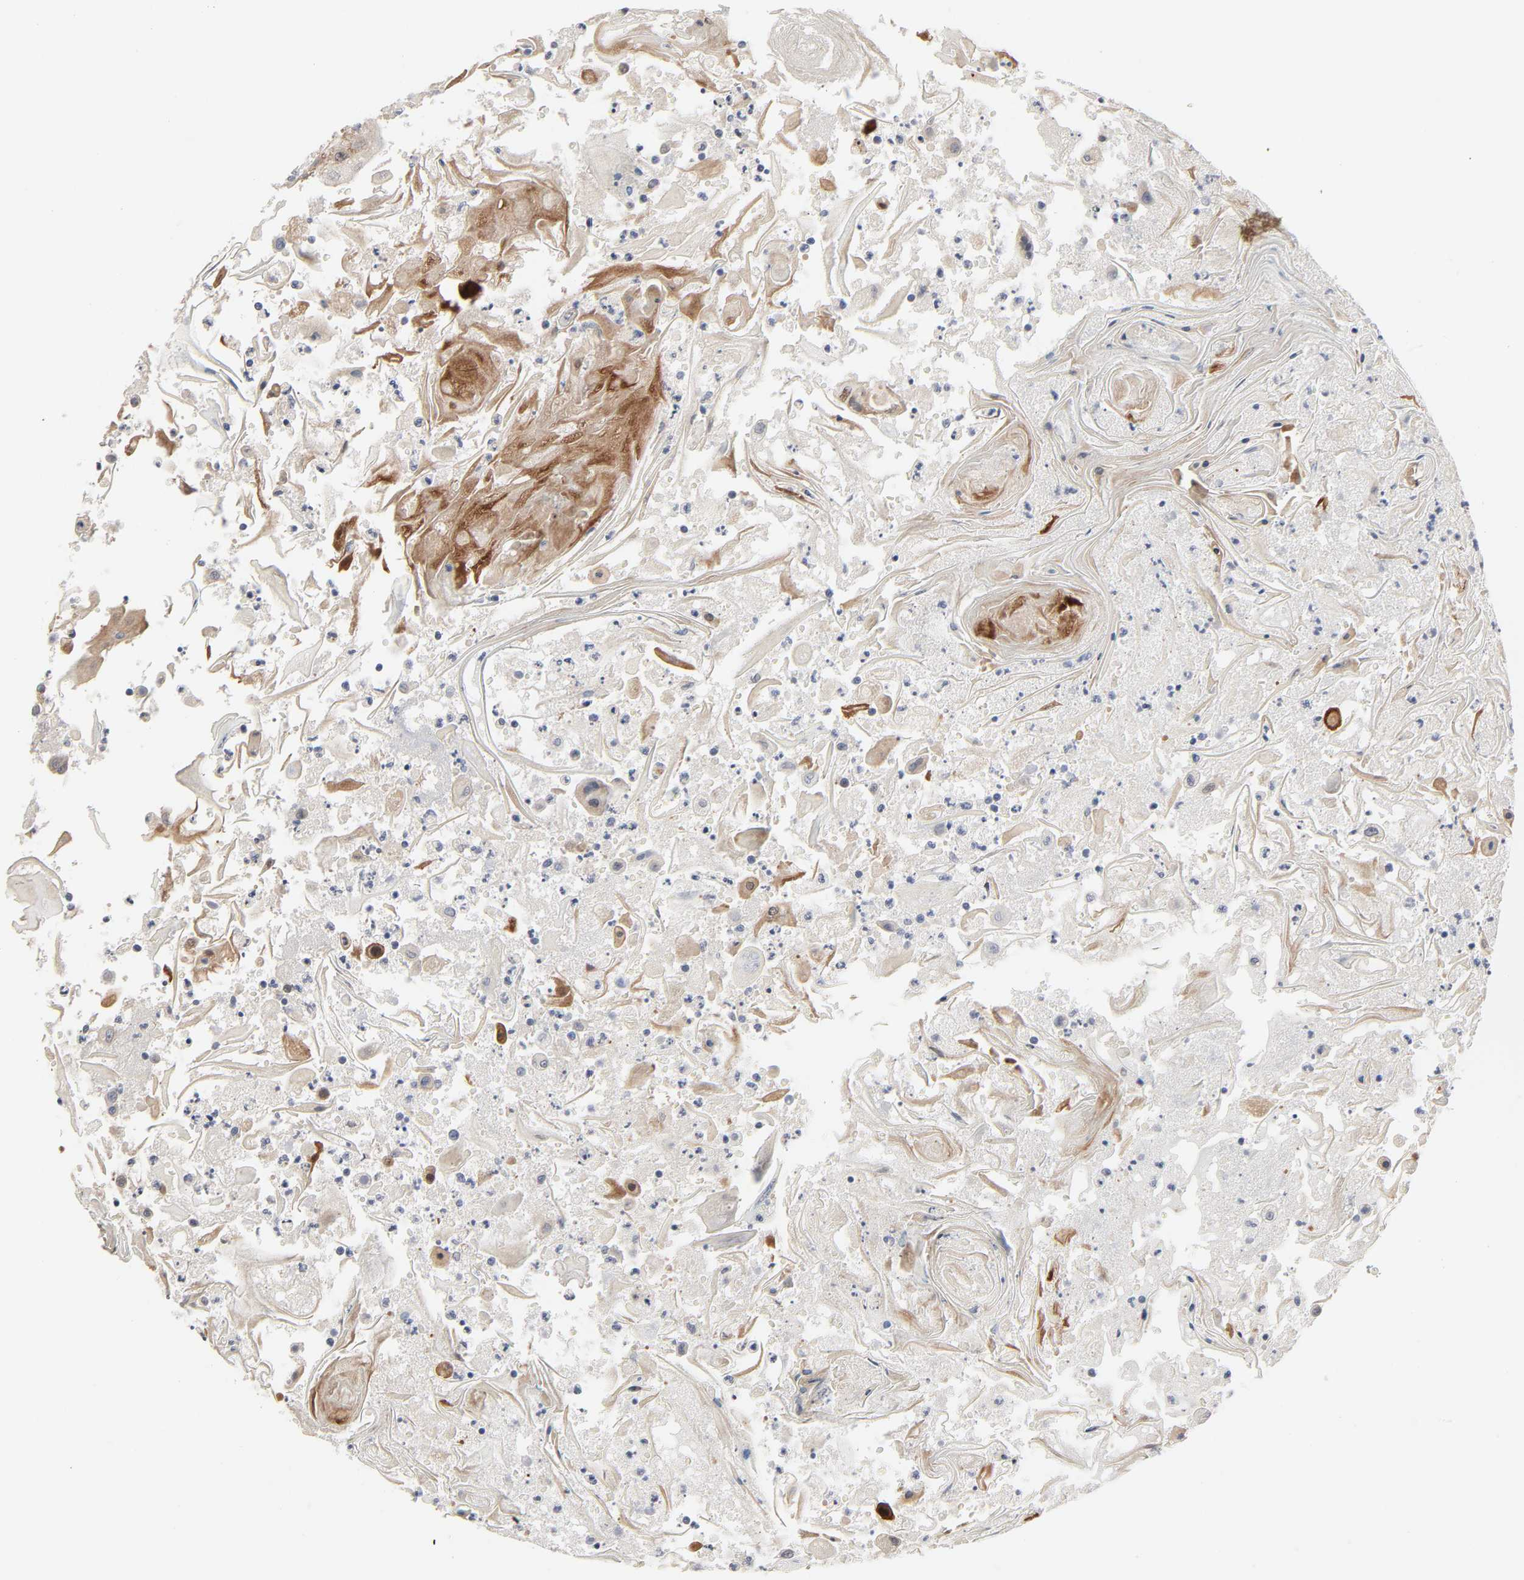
{"staining": {"intensity": "weak", "quantity": ">75%", "location": "cytoplasmic/membranous"}, "tissue": "head and neck cancer", "cell_type": "Tumor cells", "image_type": "cancer", "snomed": [{"axis": "morphology", "description": "Squamous cell carcinoma, NOS"}, {"axis": "topography", "description": "Oral tissue"}, {"axis": "topography", "description": "Head-Neck"}], "caption": "Tumor cells demonstrate weak cytoplasmic/membranous positivity in about >75% of cells in squamous cell carcinoma (head and neck).", "gene": "NDRG2", "patient": {"sex": "female", "age": 76}}